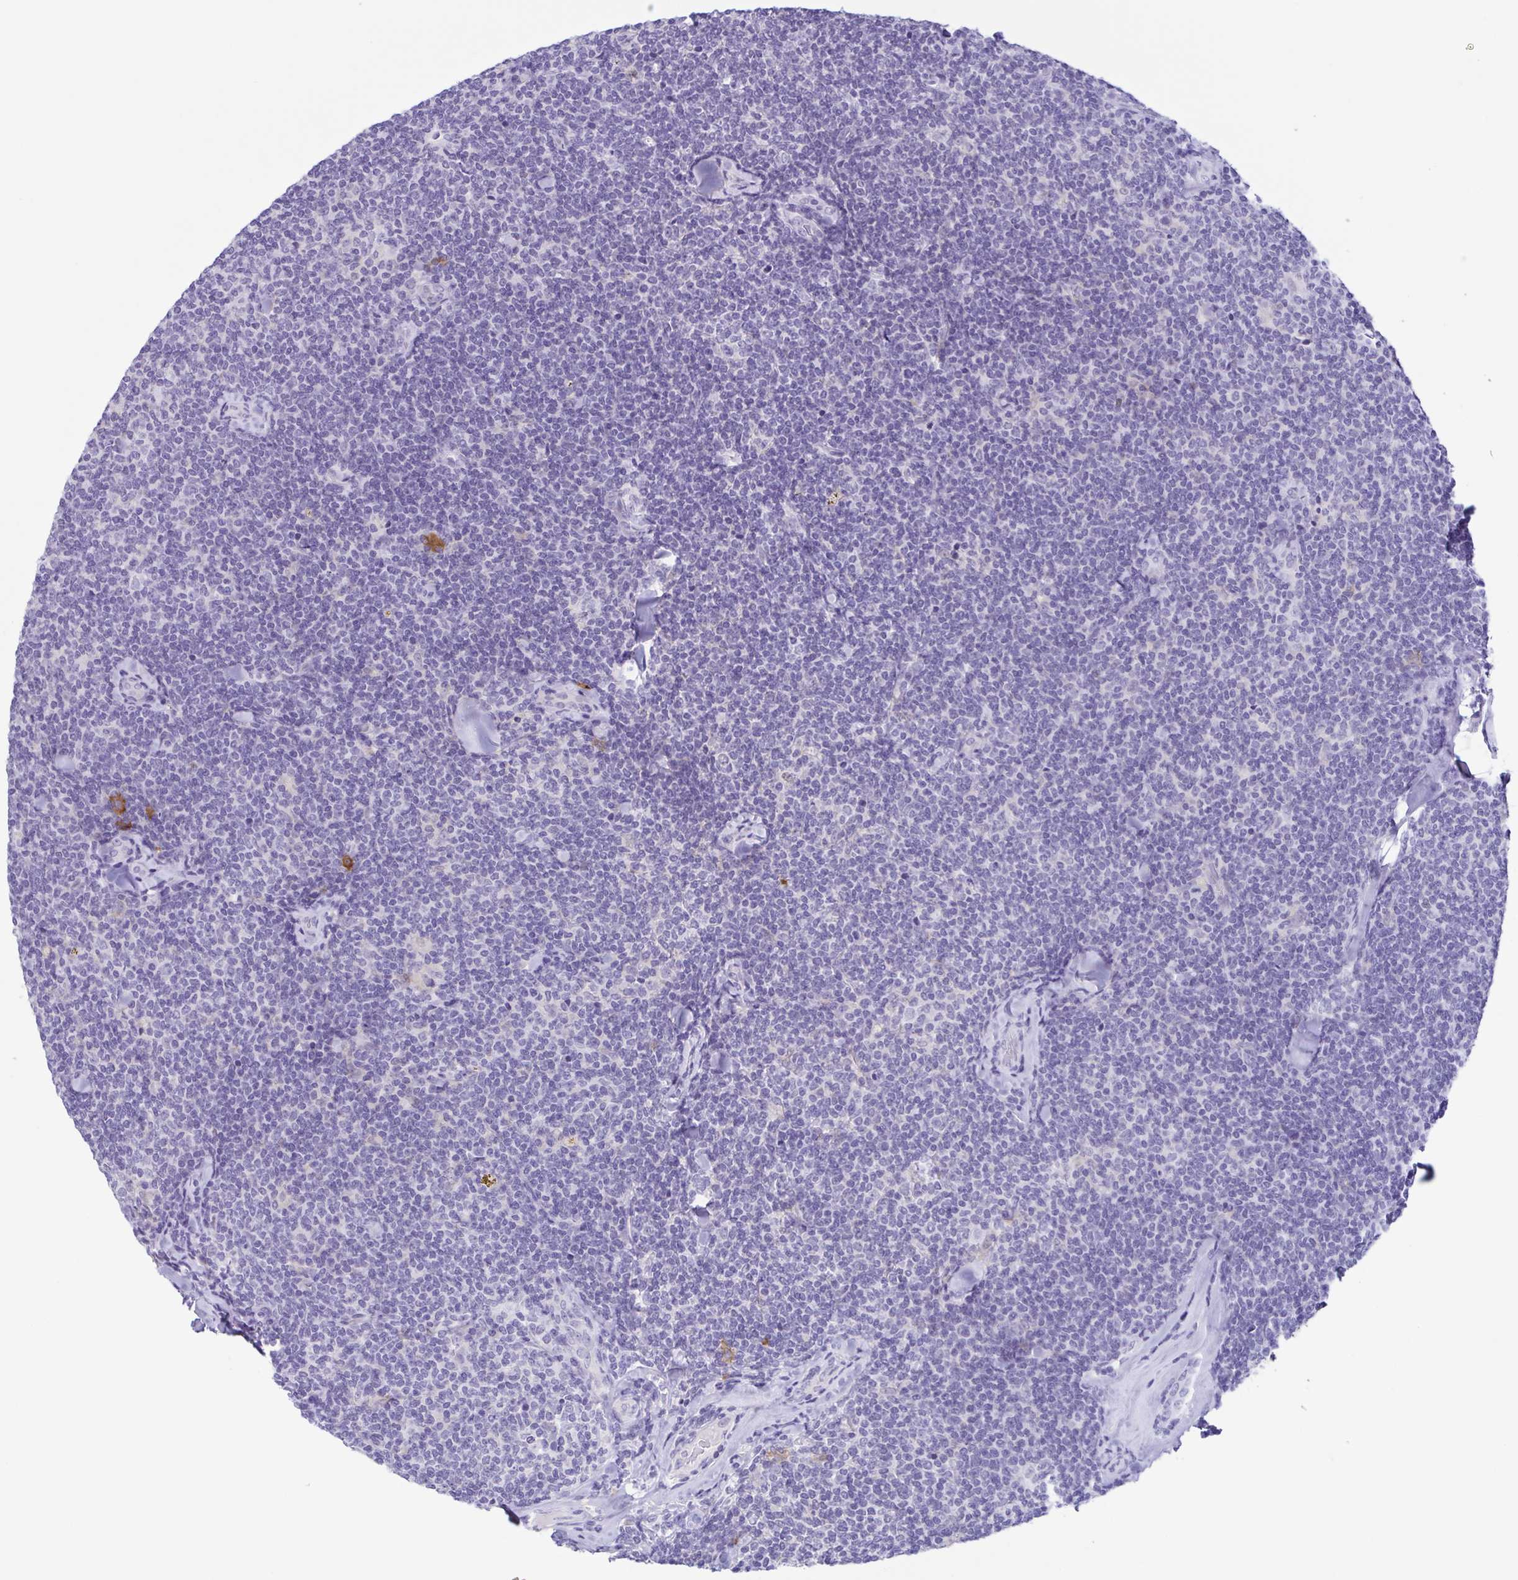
{"staining": {"intensity": "negative", "quantity": "none", "location": "none"}, "tissue": "lymphoma", "cell_type": "Tumor cells", "image_type": "cancer", "snomed": [{"axis": "morphology", "description": "Malignant lymphoma, non-Hodgkin's type, Low grade"}, {"axis": "topography", "description": "Lymph node"}], "caption": "Lymphoma was stained to show a protein in brown. There is no significant staining in tumor cells.", "gene": "TERT", "patient": {"sex": "female", "age": 56}}